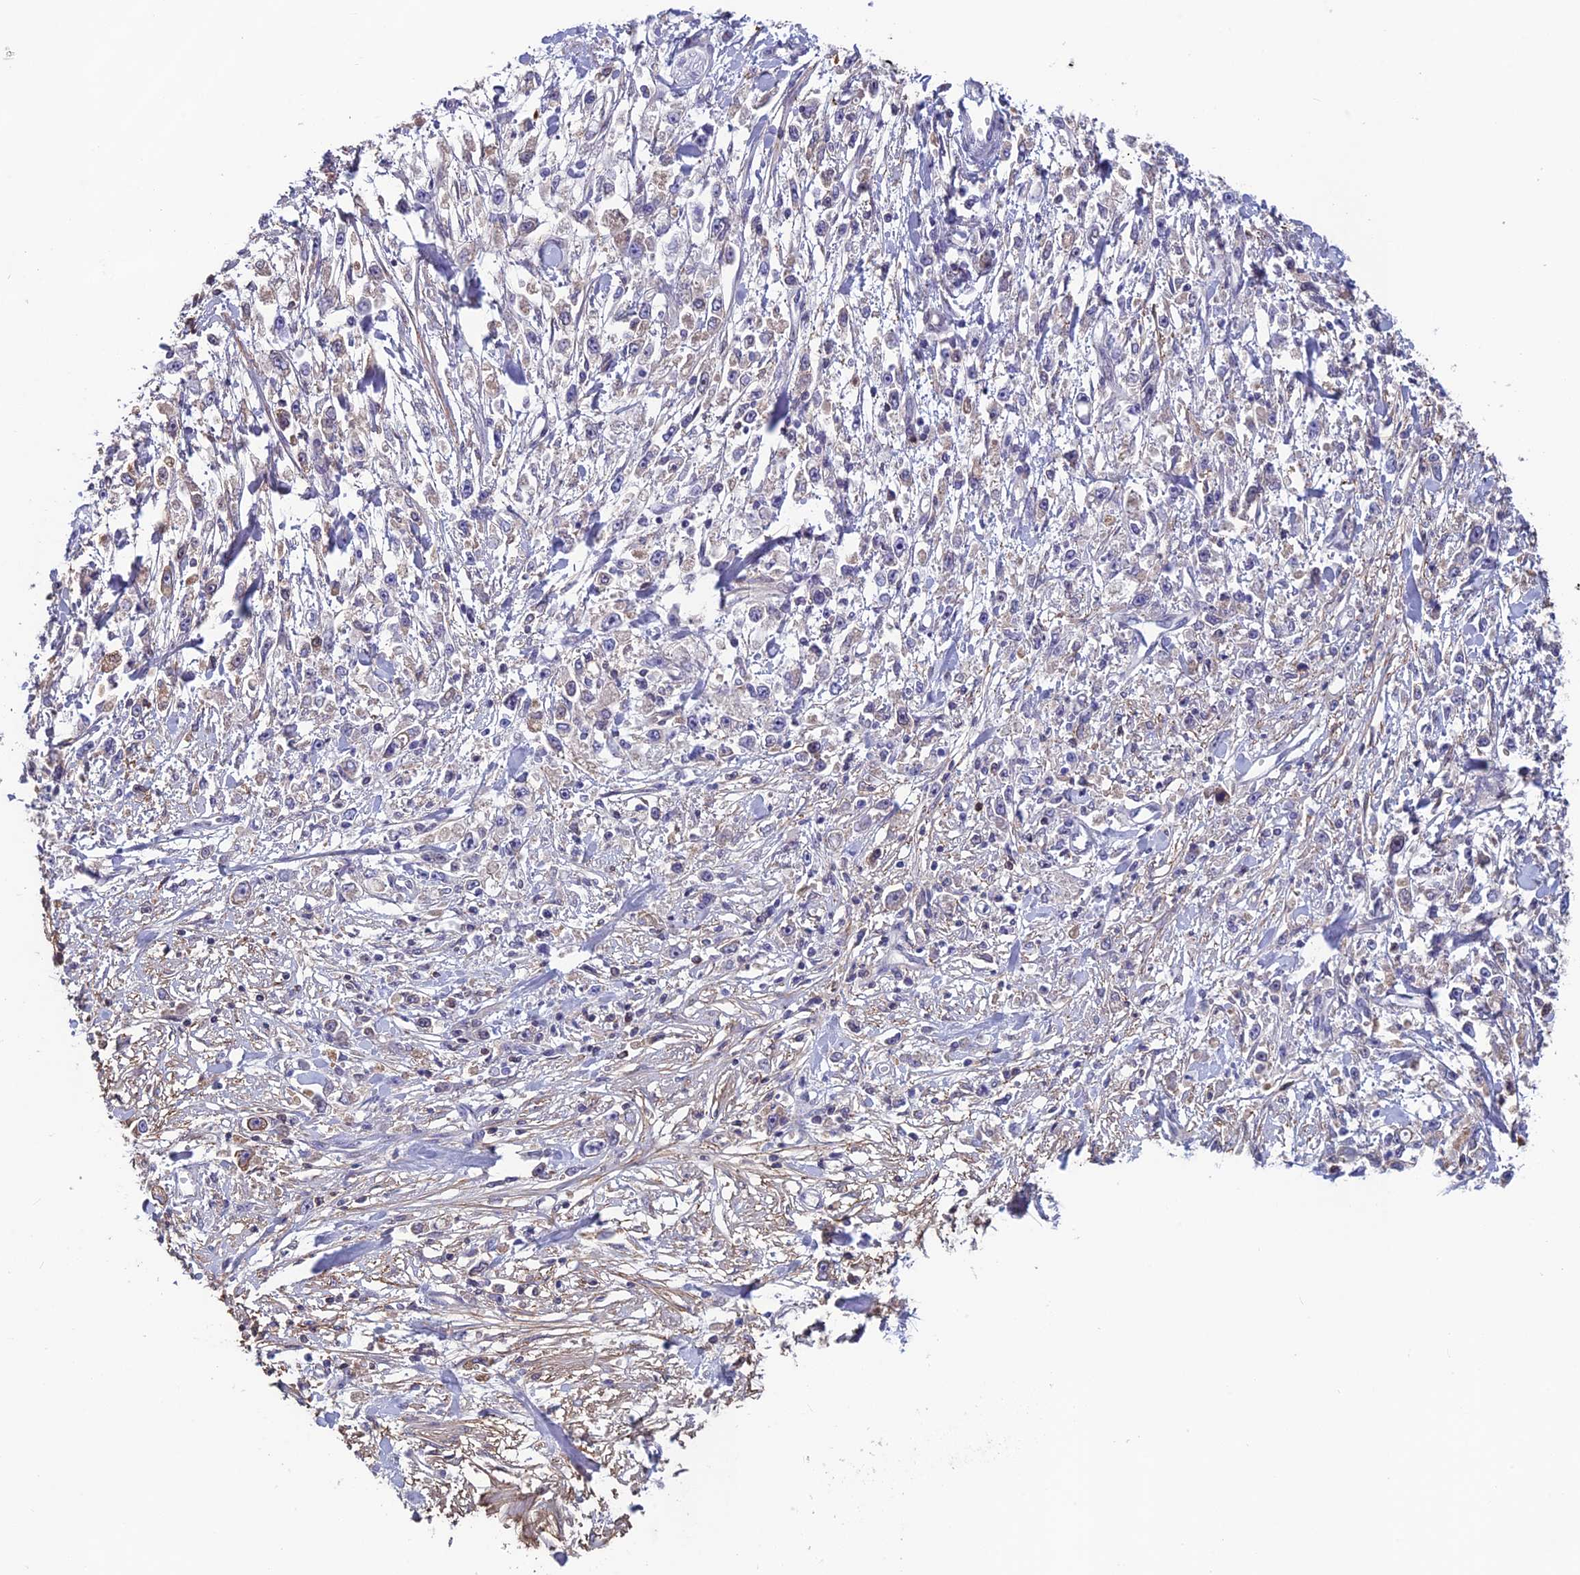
{"staining": {"intensity": "weak", "quantity": "<25%", "location": "cytoplasmic/membranous"}, "tissue": "stomach cancer", "cell_type": "Tumor cells", "image_type": "cancer", "snomed": [{"axis": "morphology", "description": "Adenocarcinoma, NOS"}, {"axis": "topography", "description": "Stomach"}], "caption": "High magnification brightfield microscopy of stomach adenocarcinoma stained with DAB (3,3'-diaminobenzidine) (brown) and counterstained with hematoxylin (blue): tumor cells show no significant expression.", "gene": "FKBPL", "patient": {"sex": "female", "age": 59}}